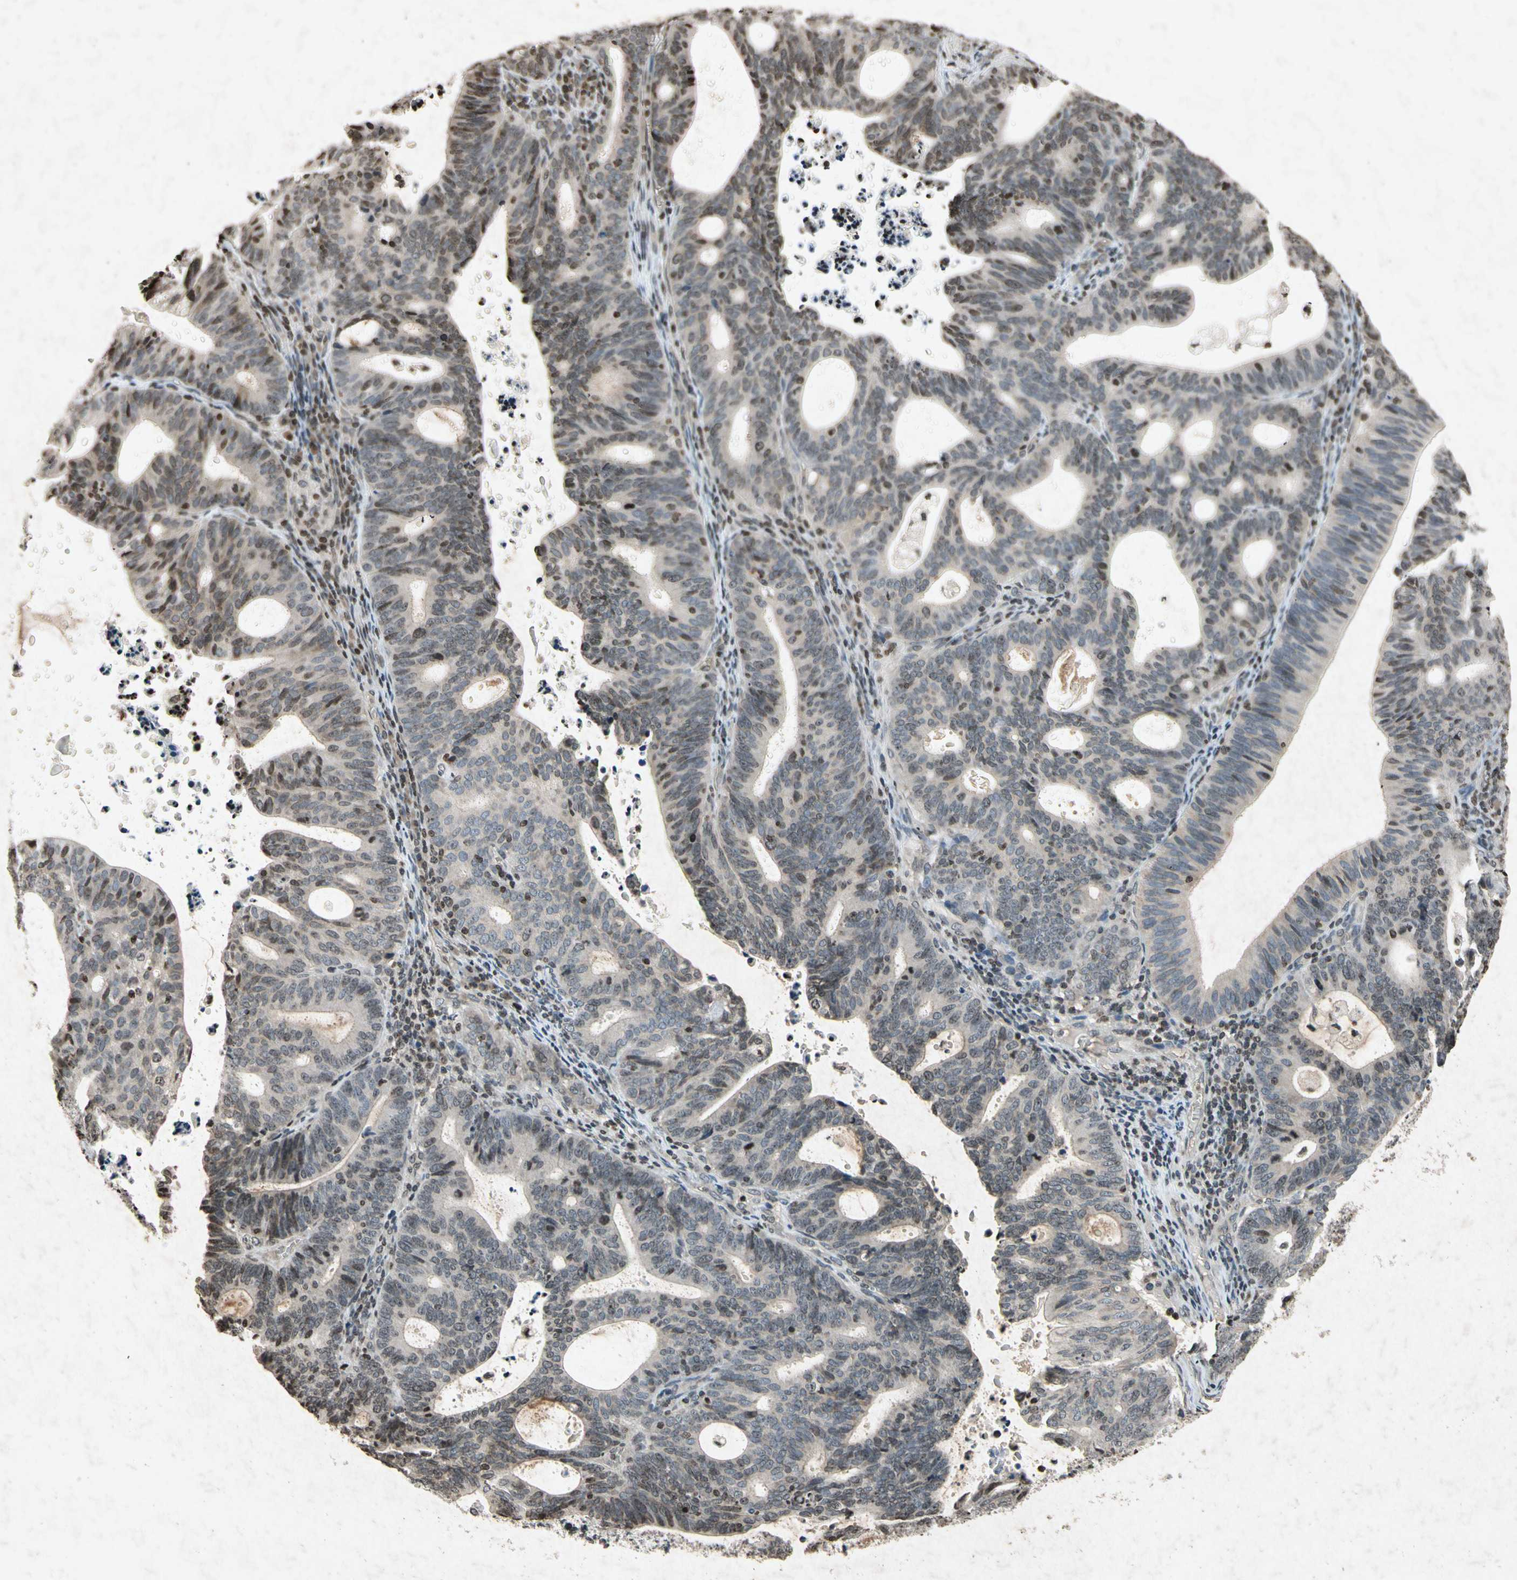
{"staining": {"intensity": "weak", "quantity": "<25%", "location": "nuclear"}, "tissue": "endometrial cancer", "cell_type": "Tumor cells", "image_type": "cancer", "snomed": [{"axis": "morphology", "description": "Adenocarcinoma, NOS"}, {"axis": "topography", "description": "Uterus"}], "caption": "Immunohistochemistry photomicrograph of endometrial cancer stained for a protein (brown), which reveals no staining in tumor cells.", "gene": "HOXB3", "patient": {"sex": "female", "age": 83}}